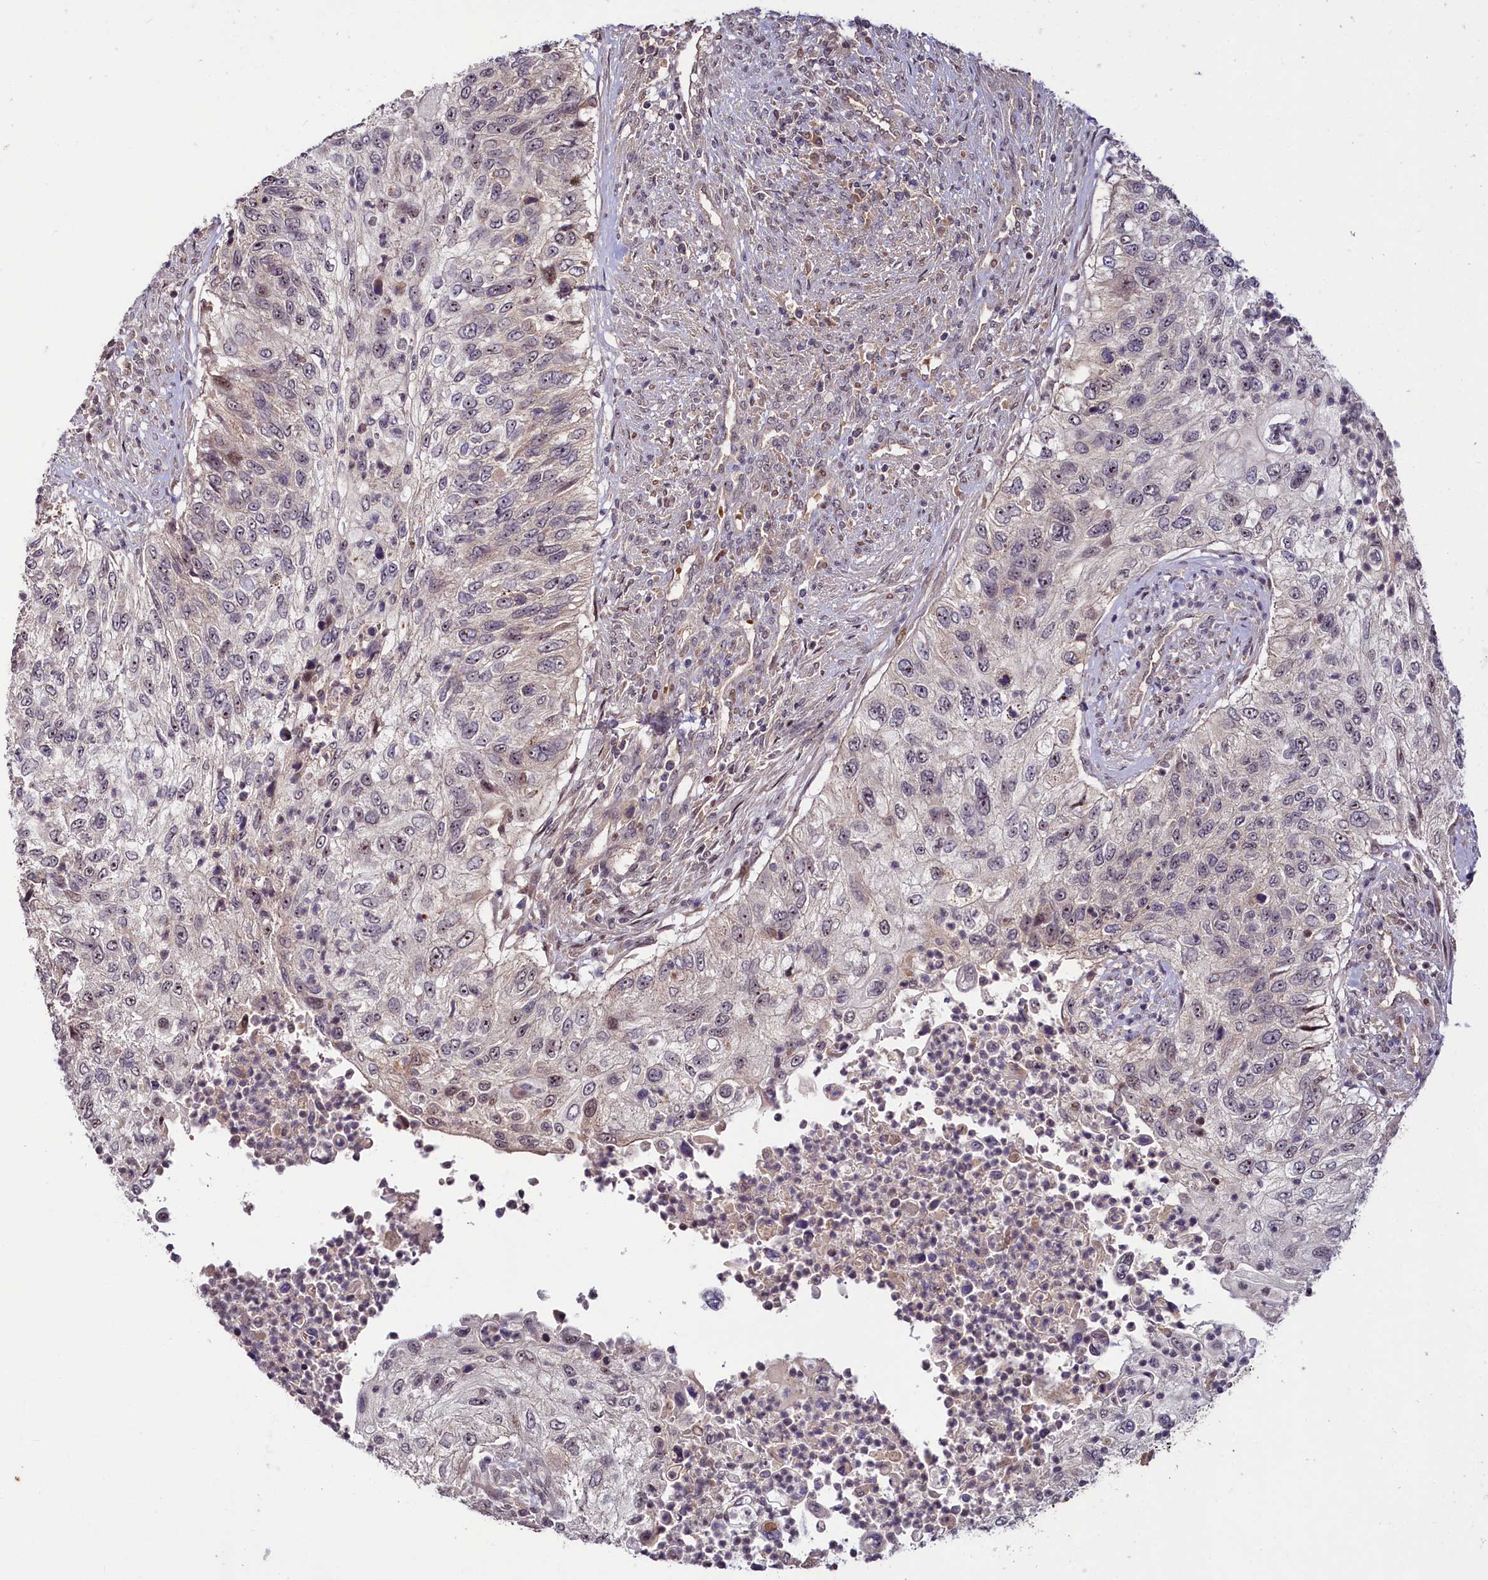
{"staining": {"intensity": "weak", "quantity": "<25%", "location": "nuclear"}, "tissue": "urothelial cancer", "cell_type": "Tumor cells", "image_type": "cancer", "snomed": [{"axis": "morphology", "description": "Urothelial carcinoma, High grade"}, {"axis": "topography", "description": "Urinary bladder"}], "caption": "High-grade urothelial carcinoma stained for a protein using immunohistochemistry shows no expression tumor cells.", "gene": "N4BP2L1", "patient": {"sex": "female", "age": 60}}